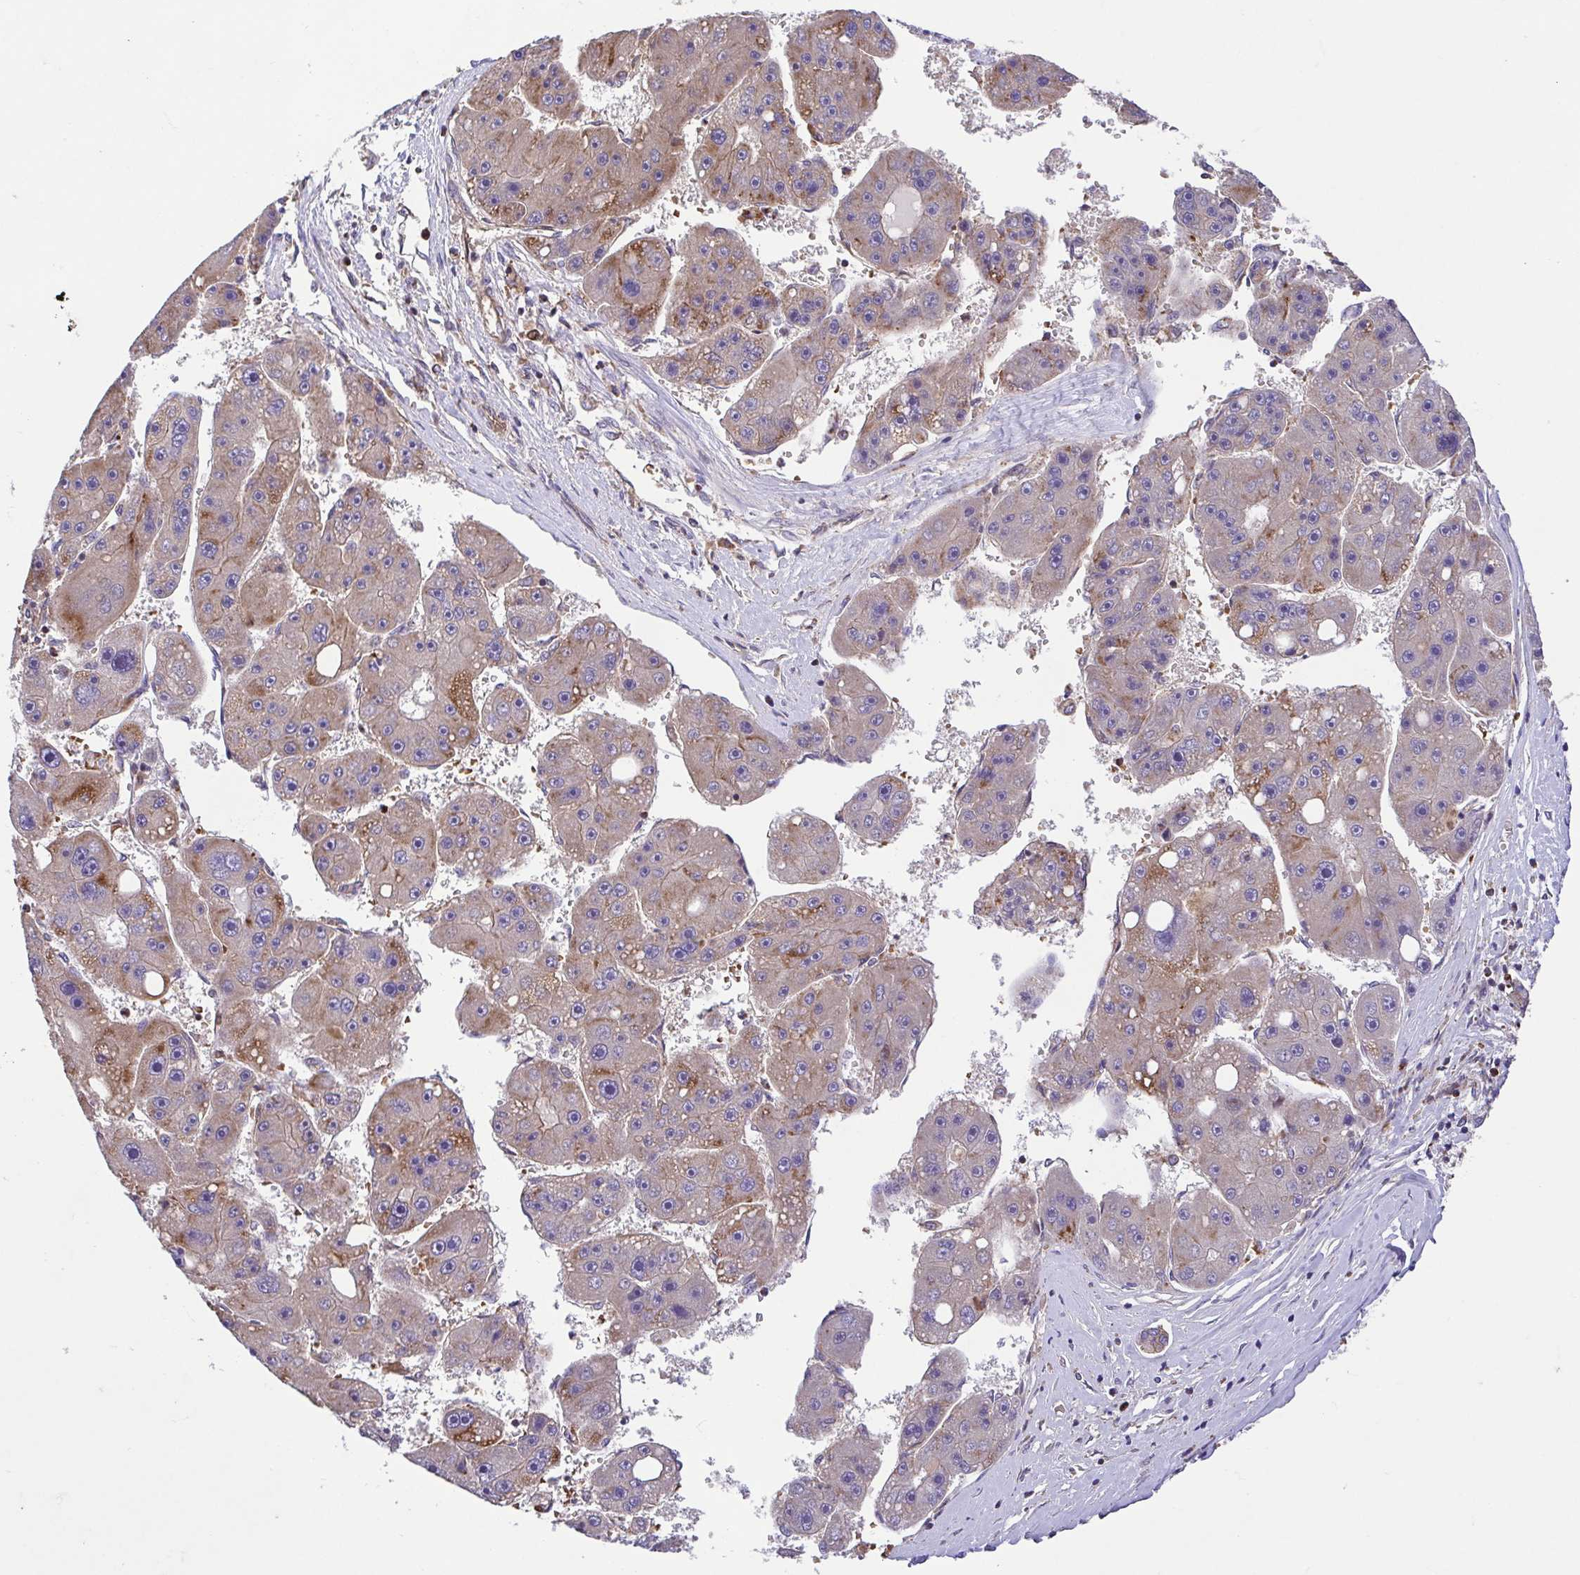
{"staining": {"intensity": "moderate", "quantity": "<25%", "location": "cytoplasmic/membranous"}, "tissue": "liver cancer", "cell_type": "Tumor cells", "image_type": "cancer", "snomed": [{"axis": "morphology", "description": "Carcinoma, Hepatocellular, NOS"}, {"axis": "topography", "description": "Liver"}], "caption": "This is a micrograph of immunohistochemistry staining of liver cancer, which shows moderate positivity in the cytoplasmic/membranous of tumor cells.", "gene": "IDE", "patient": {"sex": "female", "age": 61}}